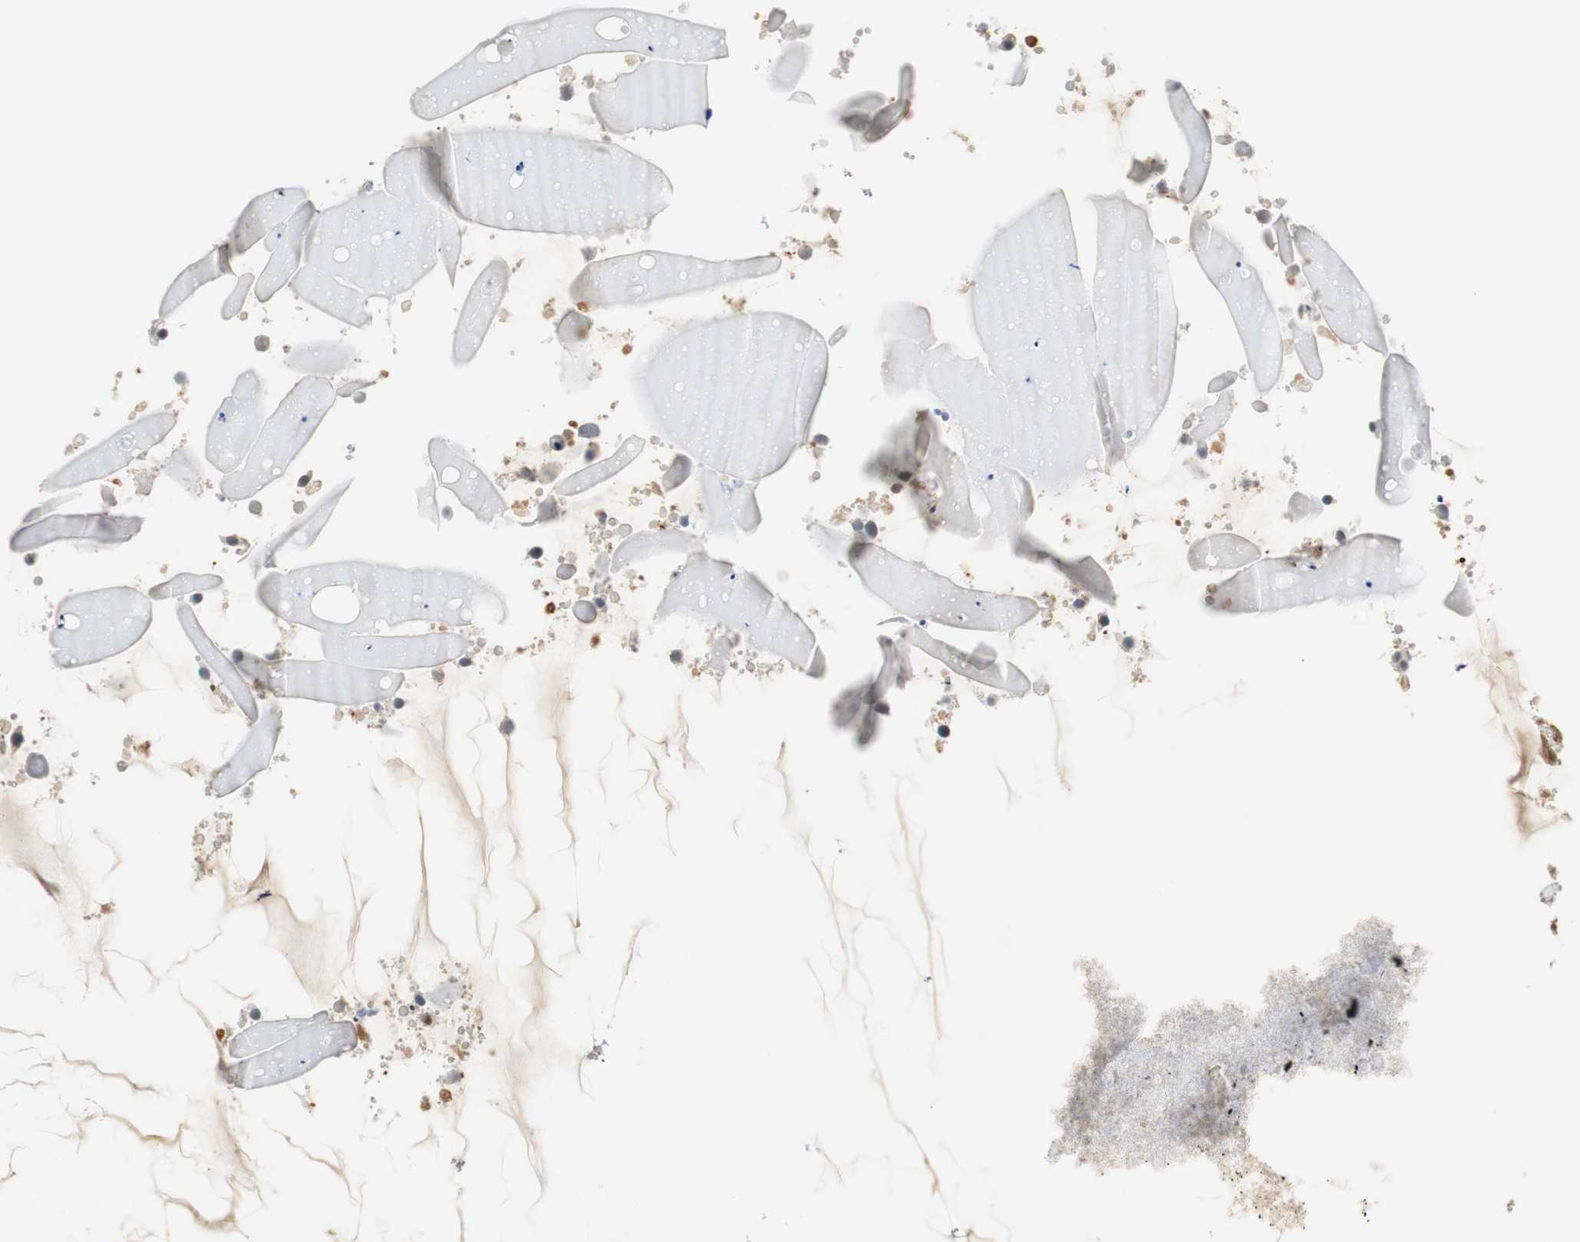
{"staining": {"intensity": "moderate", "quantity": ">75%", "location": "nuclear"}, "tissue": "seminal vesicle", "cell_type": "Glandular cells", "image_type": "normal", "snomed": [{"axis": "morphology", "description": "Normal tissue, NOS"}, {"axis": "topography", "description": "Seminal veicle"}], "caption": "Protein staining of normal seminal vesicle demonstrates moderate nuclear expression in approximately >75% of glandular cells.", "gene": "NAP1L4", "patient": {"sex": "male", "age": 46}}